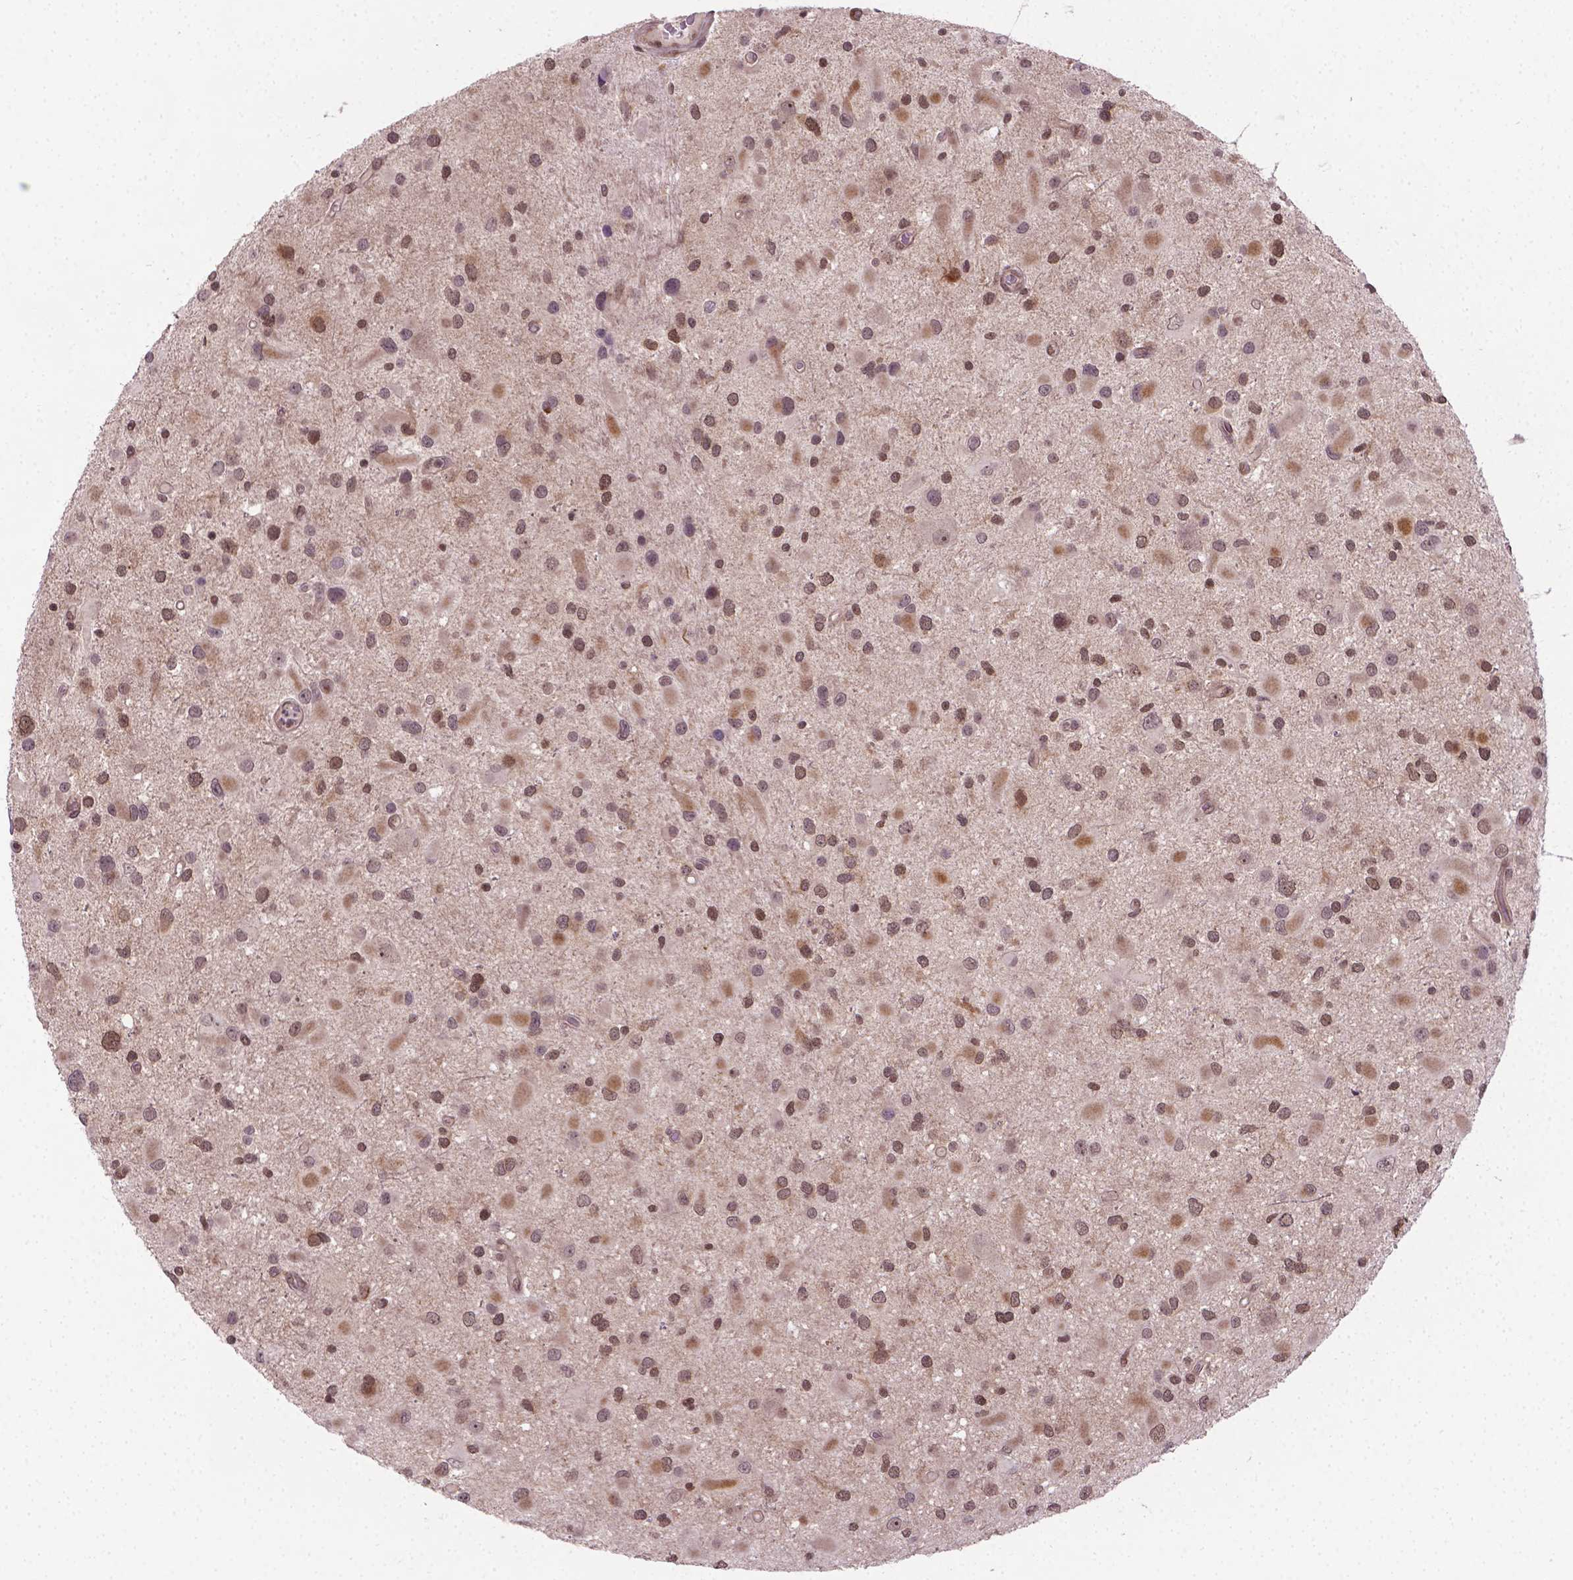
{"staining": {"intensity": "moderate", "quantity": ">75%", "location": "cytoplasmic/membranous,nuclear"}, "tissue": "glioma", "cell_type": "Tumor cells", "image_type": "cancer", "snomed": [{"axis": "morphology", "description": "Glioma, malignant, Low grade"}, {"axis": "topography", "description": "Brain"}], "caption": "Immunohistochemistry staining of low-grade glioma (malignant), which reveals medium levels of moderate cytoplasmic/membranous and nuclear staining in about >75% of tumor cells indicating moderate cytoplasmic/membranous and nuclear protein positivity. The staining was performed using DAB (brown) for protein detection and nuclei were counterstained in hematoxylin (blue).", "gene": "ANKRD54", "patient": {"sex": "female", "age": 32}}